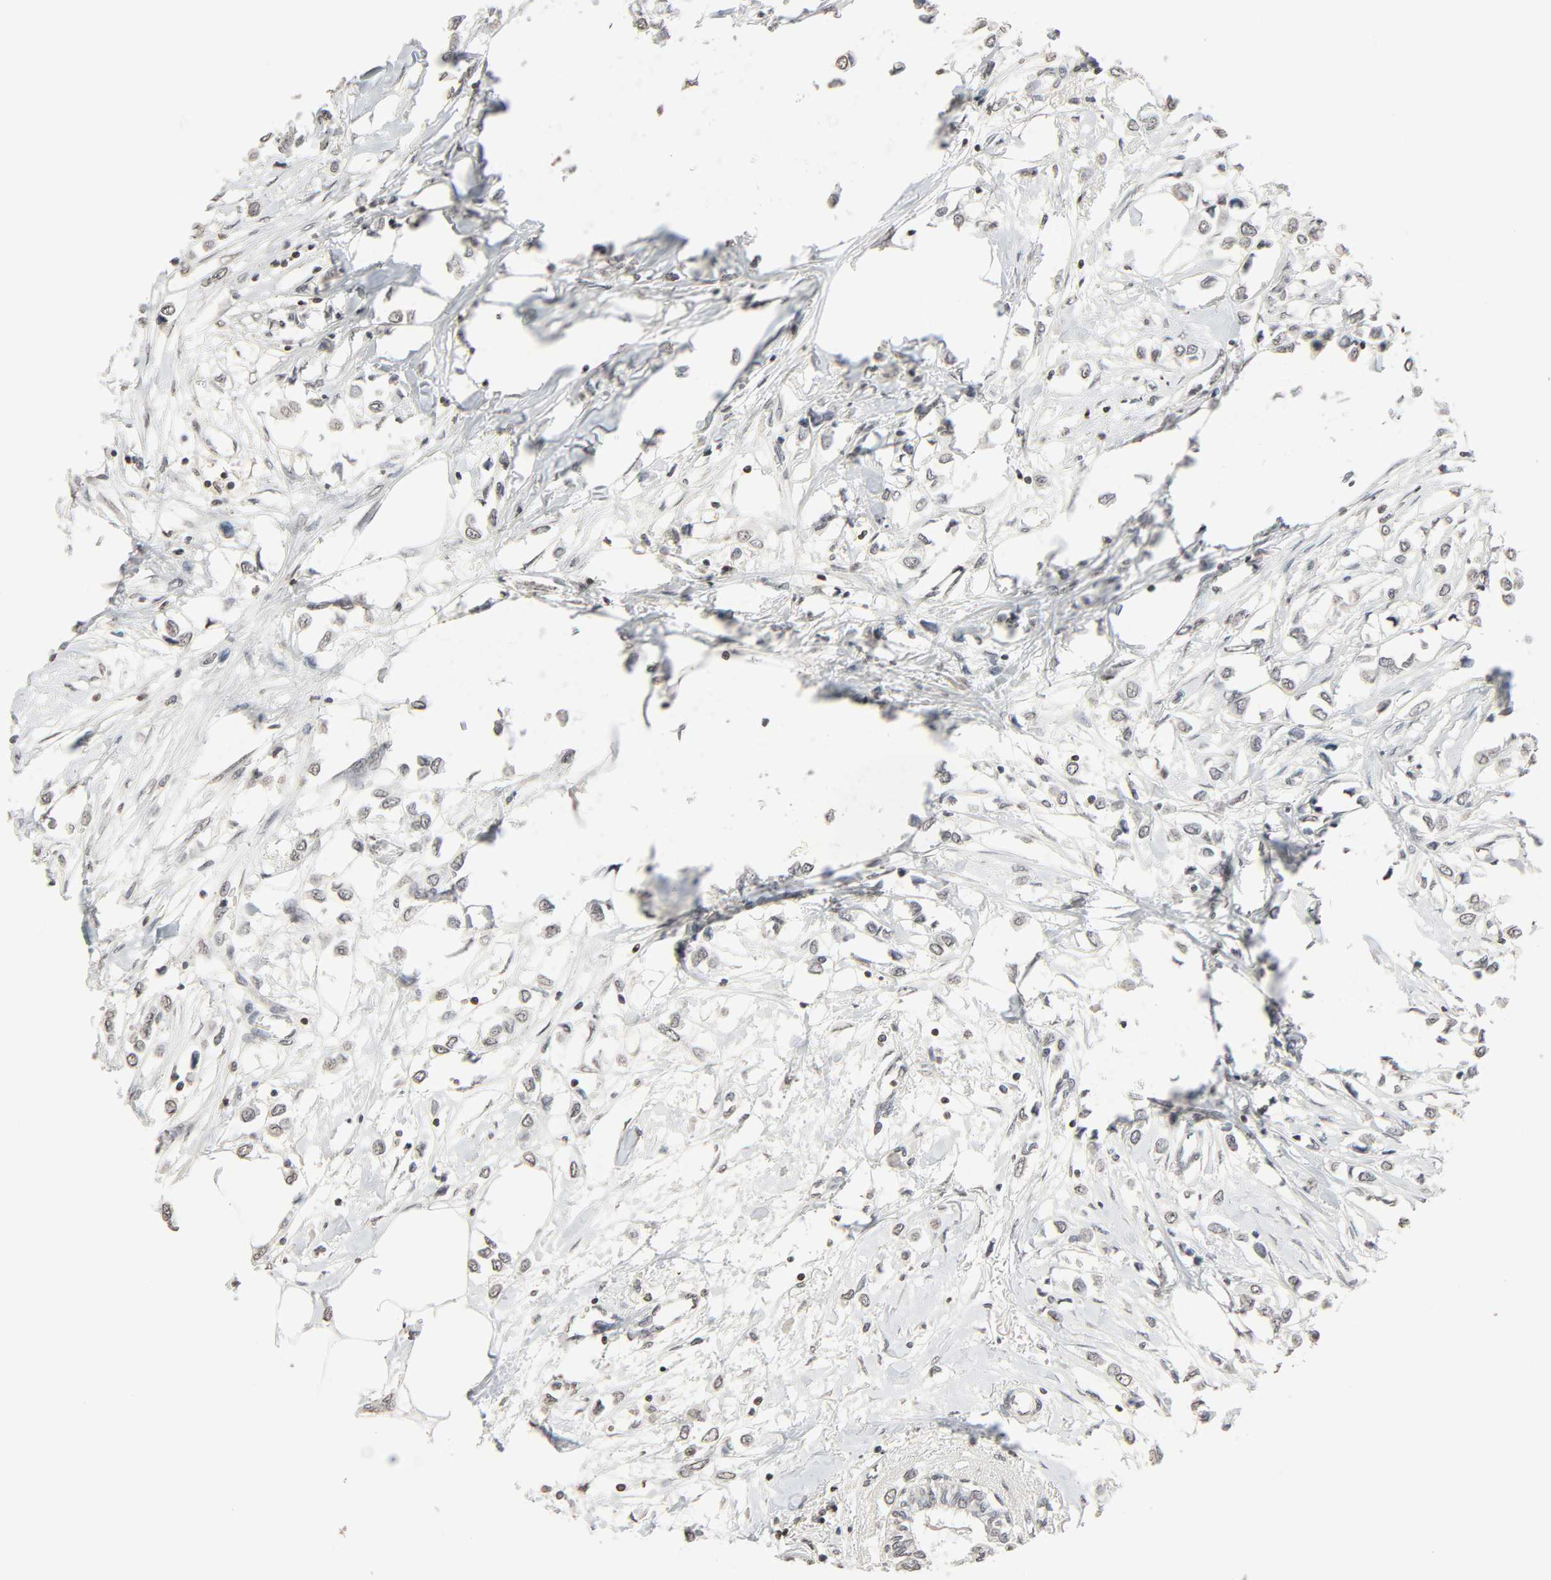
{"staining": {"intensity": "negative", "quantity": "none", "location": "none"}, "tissue": "breast cancer", "cell_type": "Tumor cells", "image_type": "cancer", "snomed": [{"axis": "morphology", "description": "Lobular carcinoma"}, {"axis": "topography", "description": "Breast"}], "caption": "Protein analysis of lobular carcinoma (breast) displays no significant staining in tumor cells. Brightfield microscopy of immunohistochemistry stained with DAB (3,3'-diaminobenzidine) (brown) and hematoxylin (blue), captured at high magnification.", "gene": "STK4", "patient": {"sex": "female", "age": 51}}